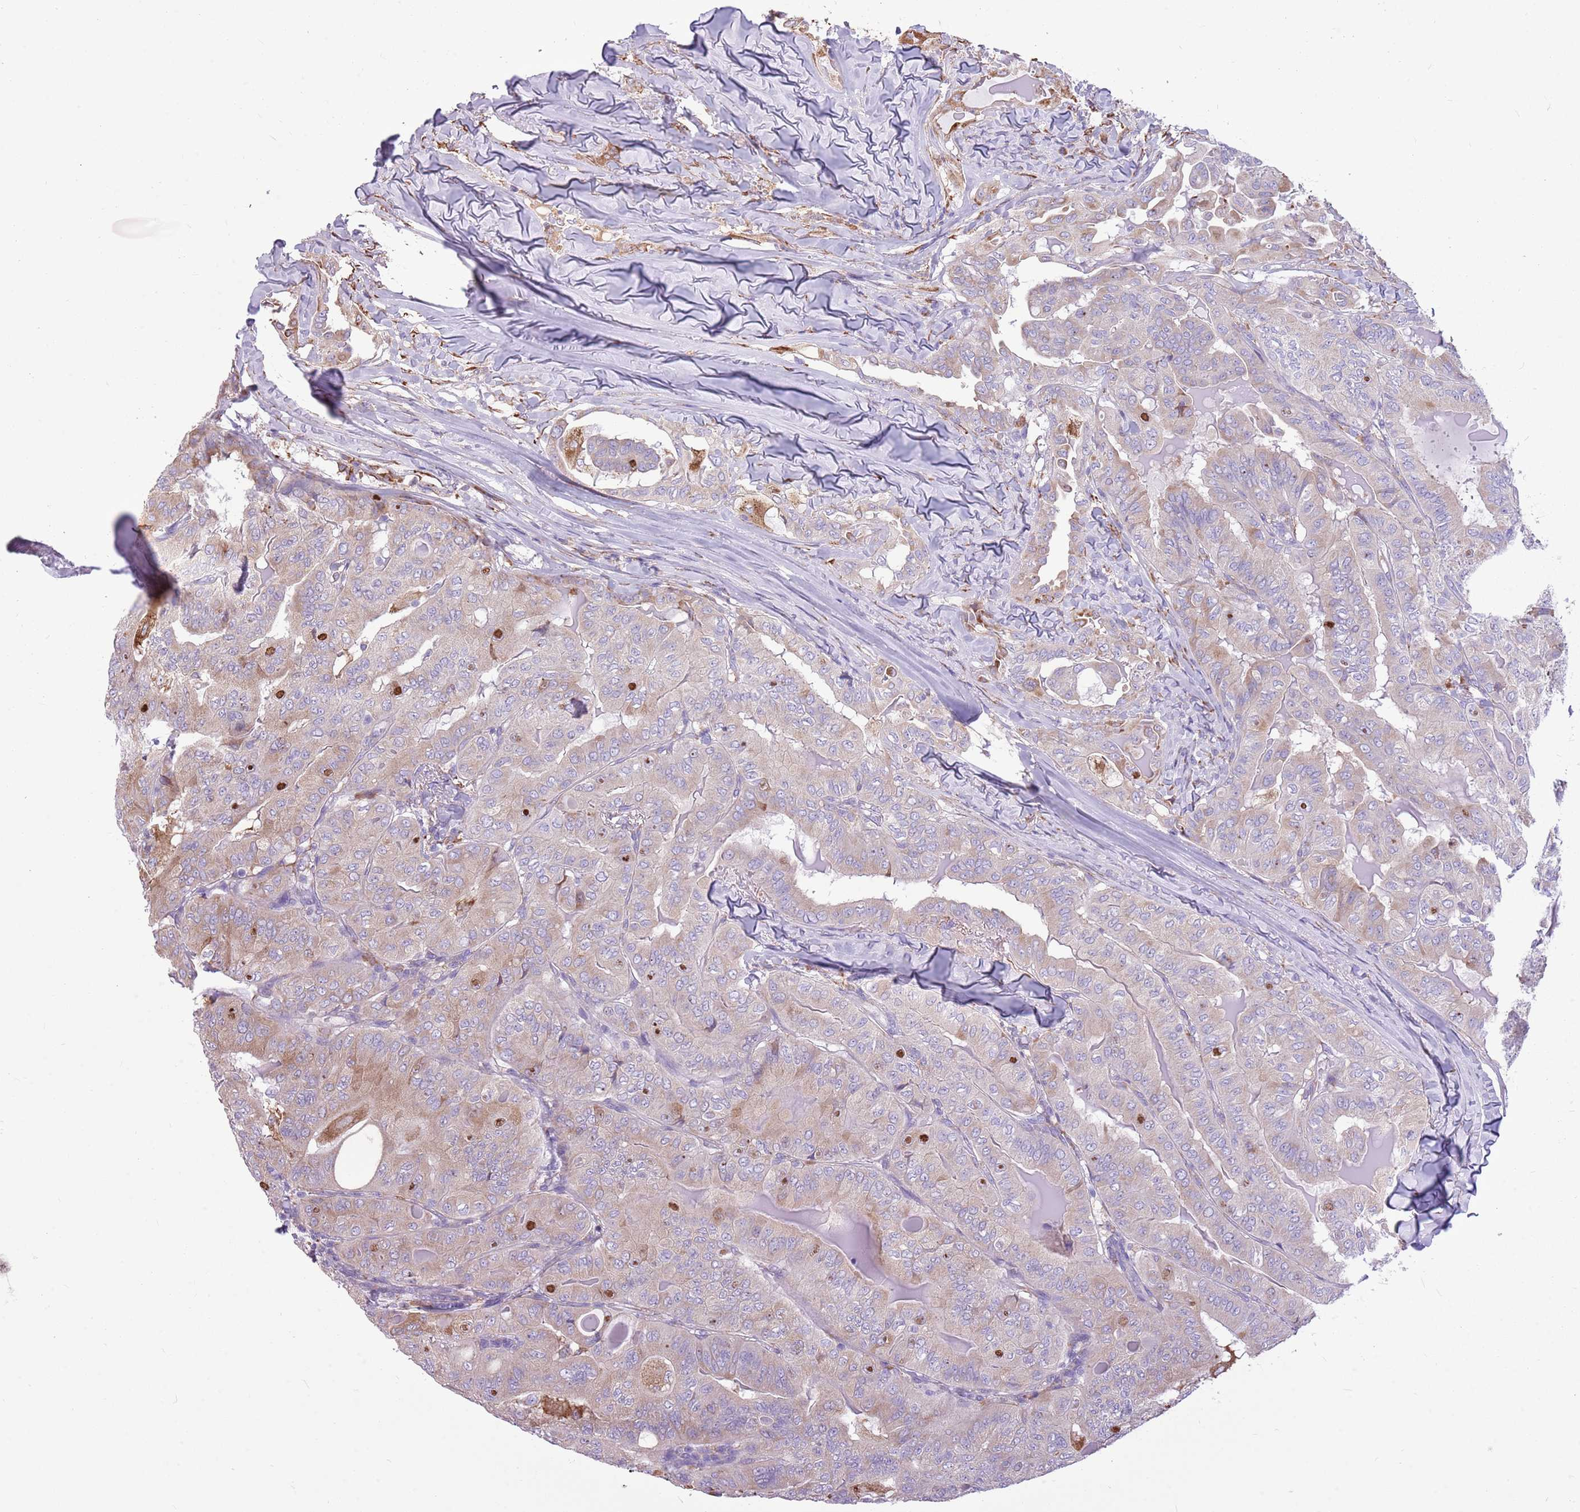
{"staining": {"intensity": "weak", "quantity": "<25%", "location": "cytoplasmic/membranous"}, "tissue": "thyroid cancer", "cell_type": "Tumor cells", "image_type": "cancer", "snomed": [{"axis": "morphology", "description": "Papillary adenocarcinoma, NOS"}, {"axis": "topography", "description": "Thyroid gland"}], "caption": "Protein analysis of thyroid cancer exhibits no significant positivity in tumor cells.", "gene": "KCTD19", "patient": {"sex": "female", "age": 68}}